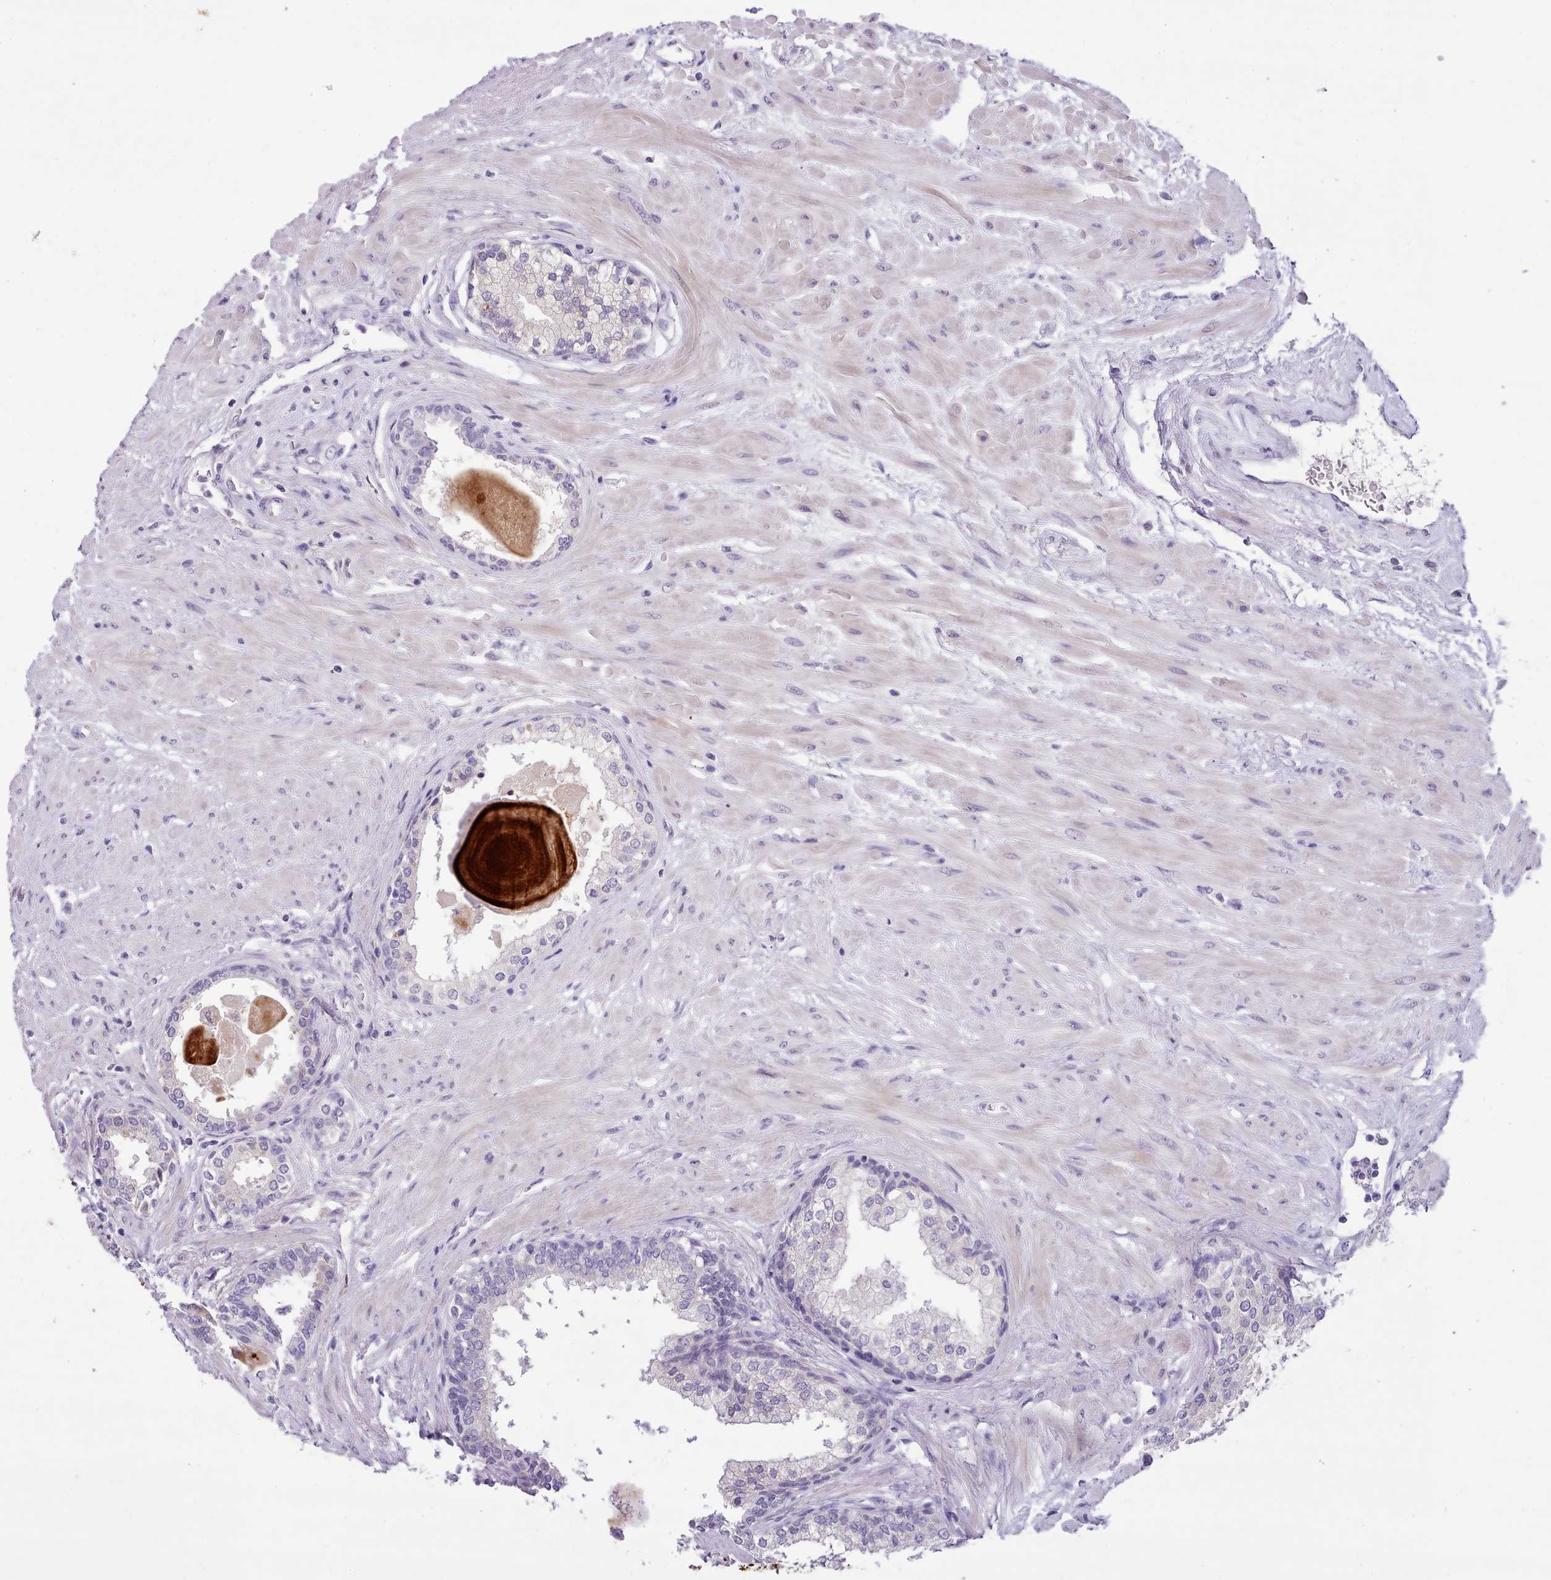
{"staining": {"intensity": "negative", "quantity": "none", "location": "none"}, "tissue": "prostate", "cell_type": "Glandular cells", "image_type": "normal", "snomed": [{"axis": "morphology", "description": "Normal tissue, NOS"}, {"axis": "topography", "description": "Prostate"}], "caption": "Photomicrograph shows no protein staining in glandular cells of unremarkable prostate.", "gene": "FAM83E", "patient": {"sex": "male", "age": 57}}